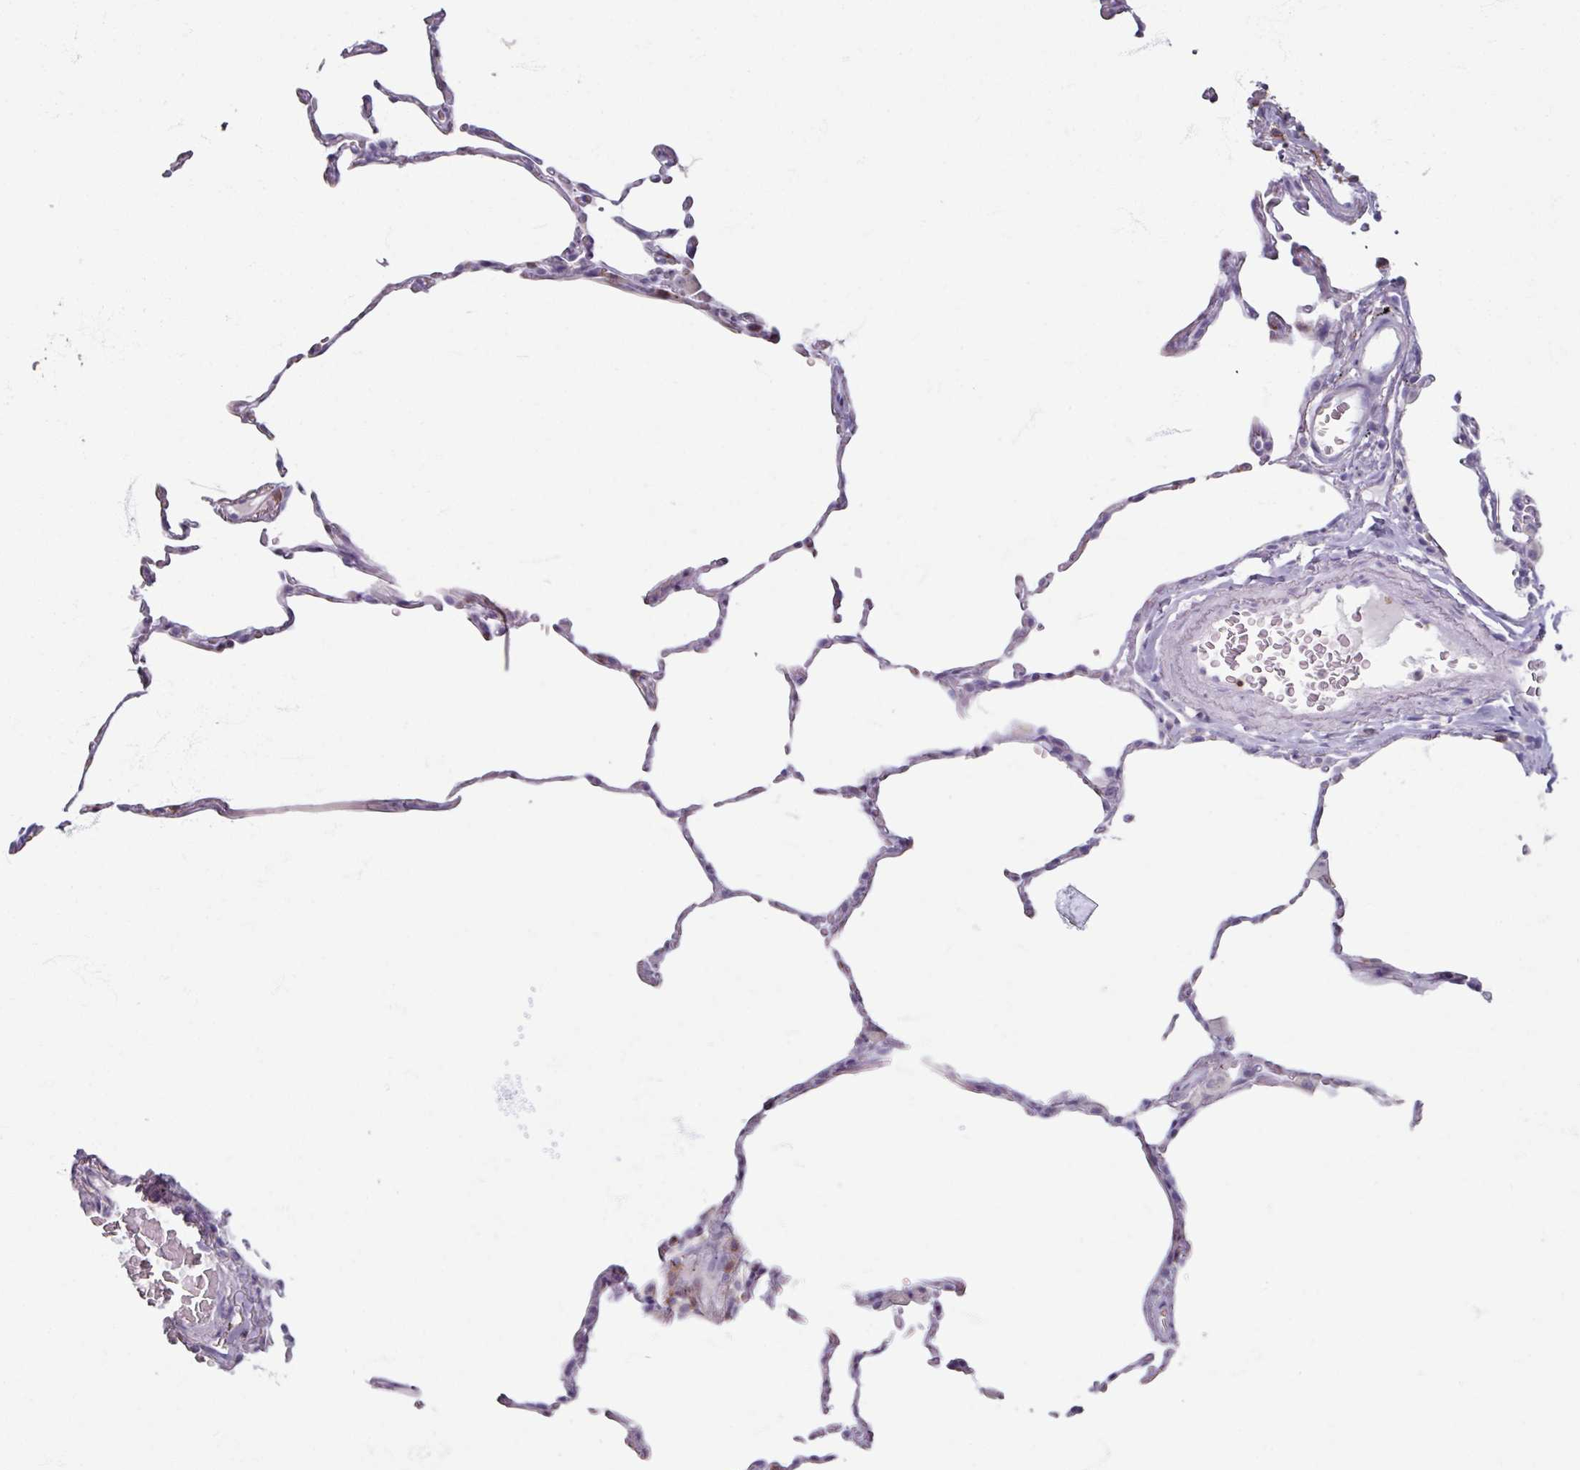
{"staining": {"intensity": "negative", "quantity": "none", "location": "none"}, "tissue": "lung", "cell_type": "Alveolar cells", "image_type": "normal", "snomed": [{"axis": "morphology", "description": "Normal tissue, NOS"}, {"axis": "topography", "description": "Lung"}], "caption": "A micrograph of lung stained for a protein demonstrates no brown staining in alveolar cells. The staining was performed using DAB to visualize the protein expression in brown, while the nuclei were stained in blue with hematoxylin (Magnification: 20x).", "gene": "PTPRC", "patient": {"sex": "female", "age": 57}}